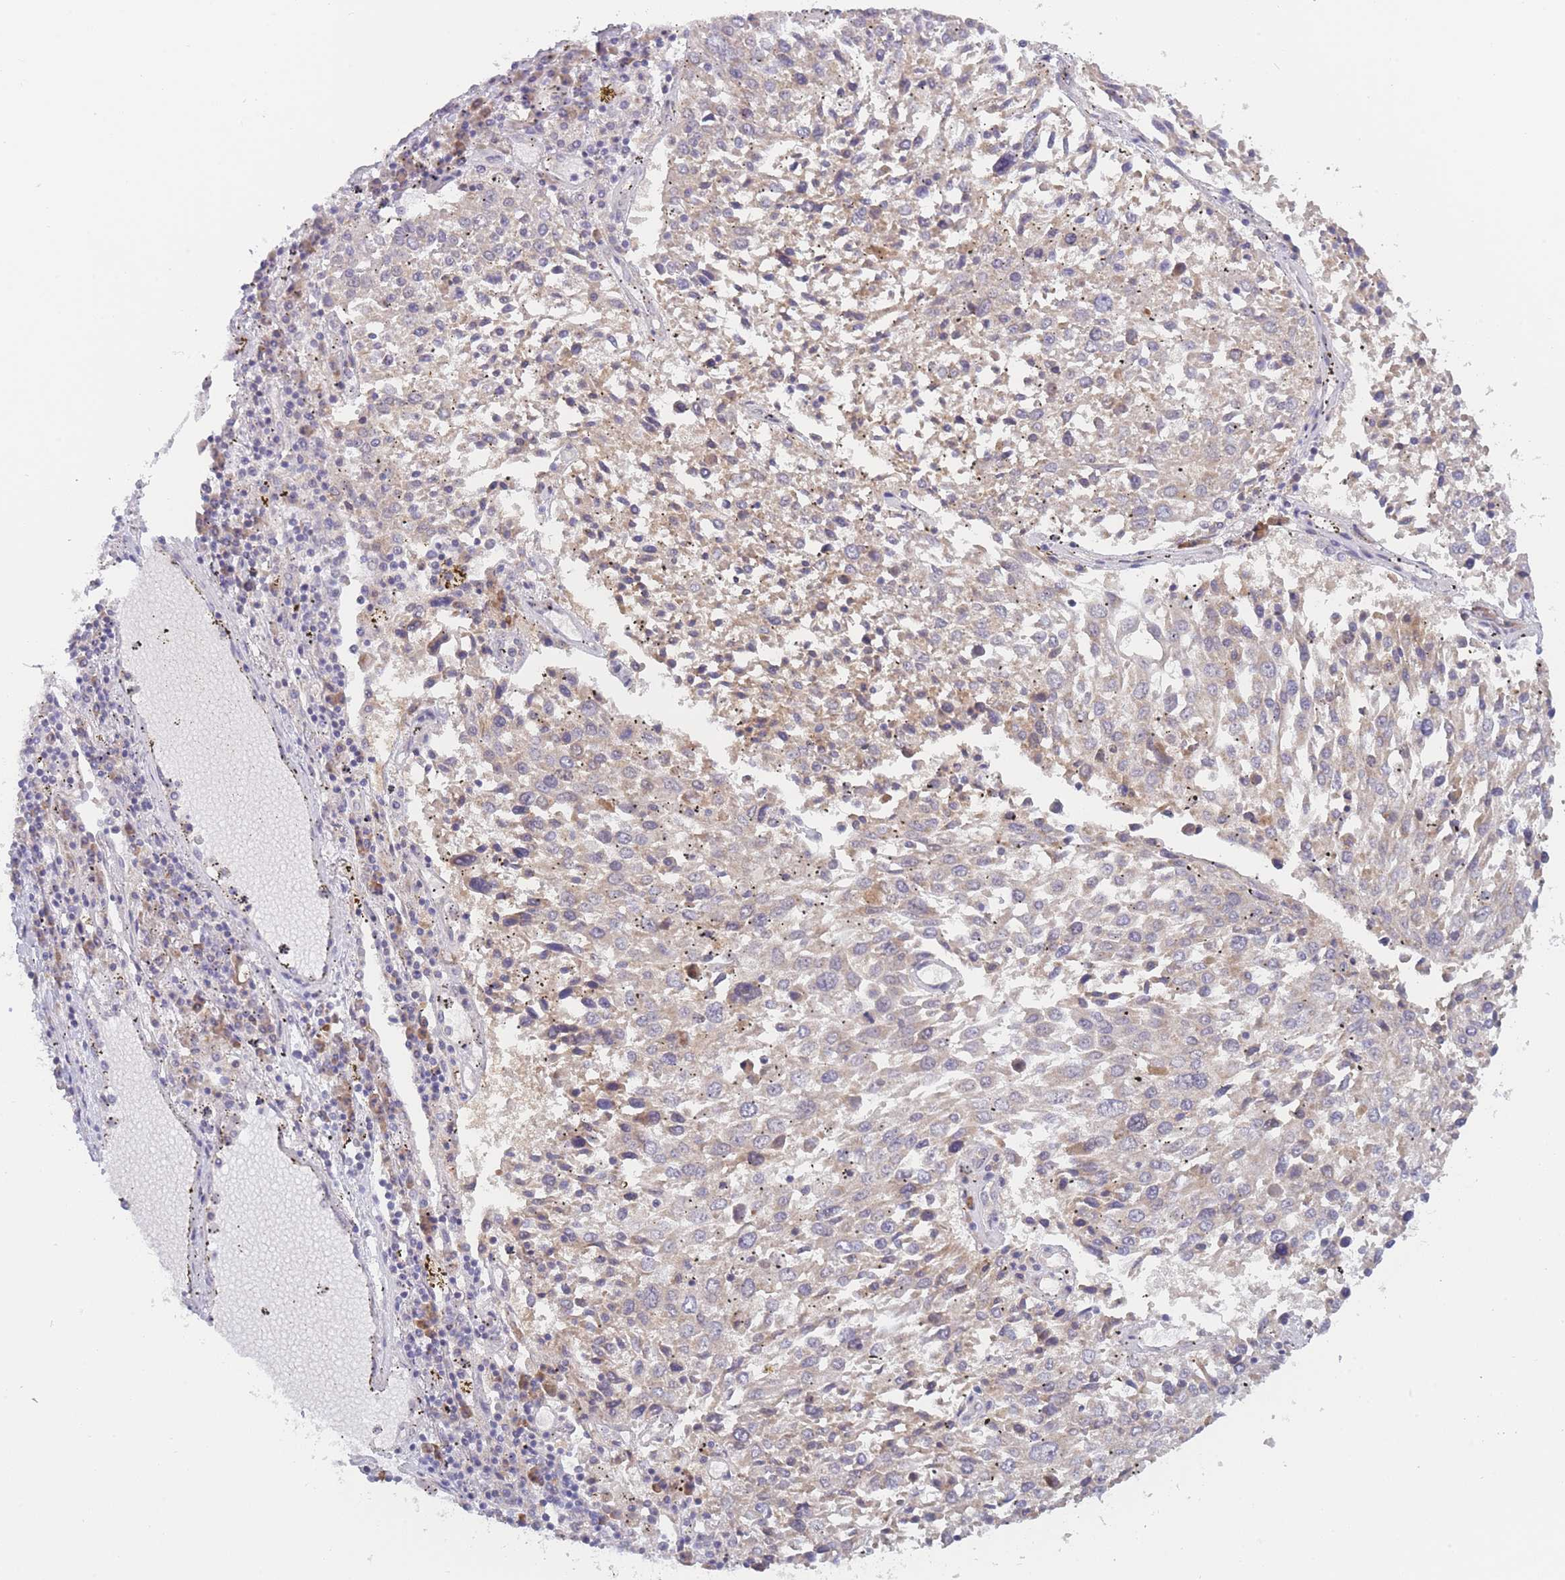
{"staining": {"intensity": "negative", "quantity": "none", "location": "none"}, "tissue": "lung cancer", "cell_type": "Tumor cells", "image_type": "cancer", "snomed": [{"axis": "morphology", "description": "Squamous cell carcinoma, NOS"}, {"axis": "topography", "description": "Lung"}], "caption": "An IHC micrograph of lung squamous cell carcinoma is shown. There is no staining in tumor cells of lung squamous cell carcinoma.", "gene": "FAM227B", "patient": {"sex": "male", "age": 65}}